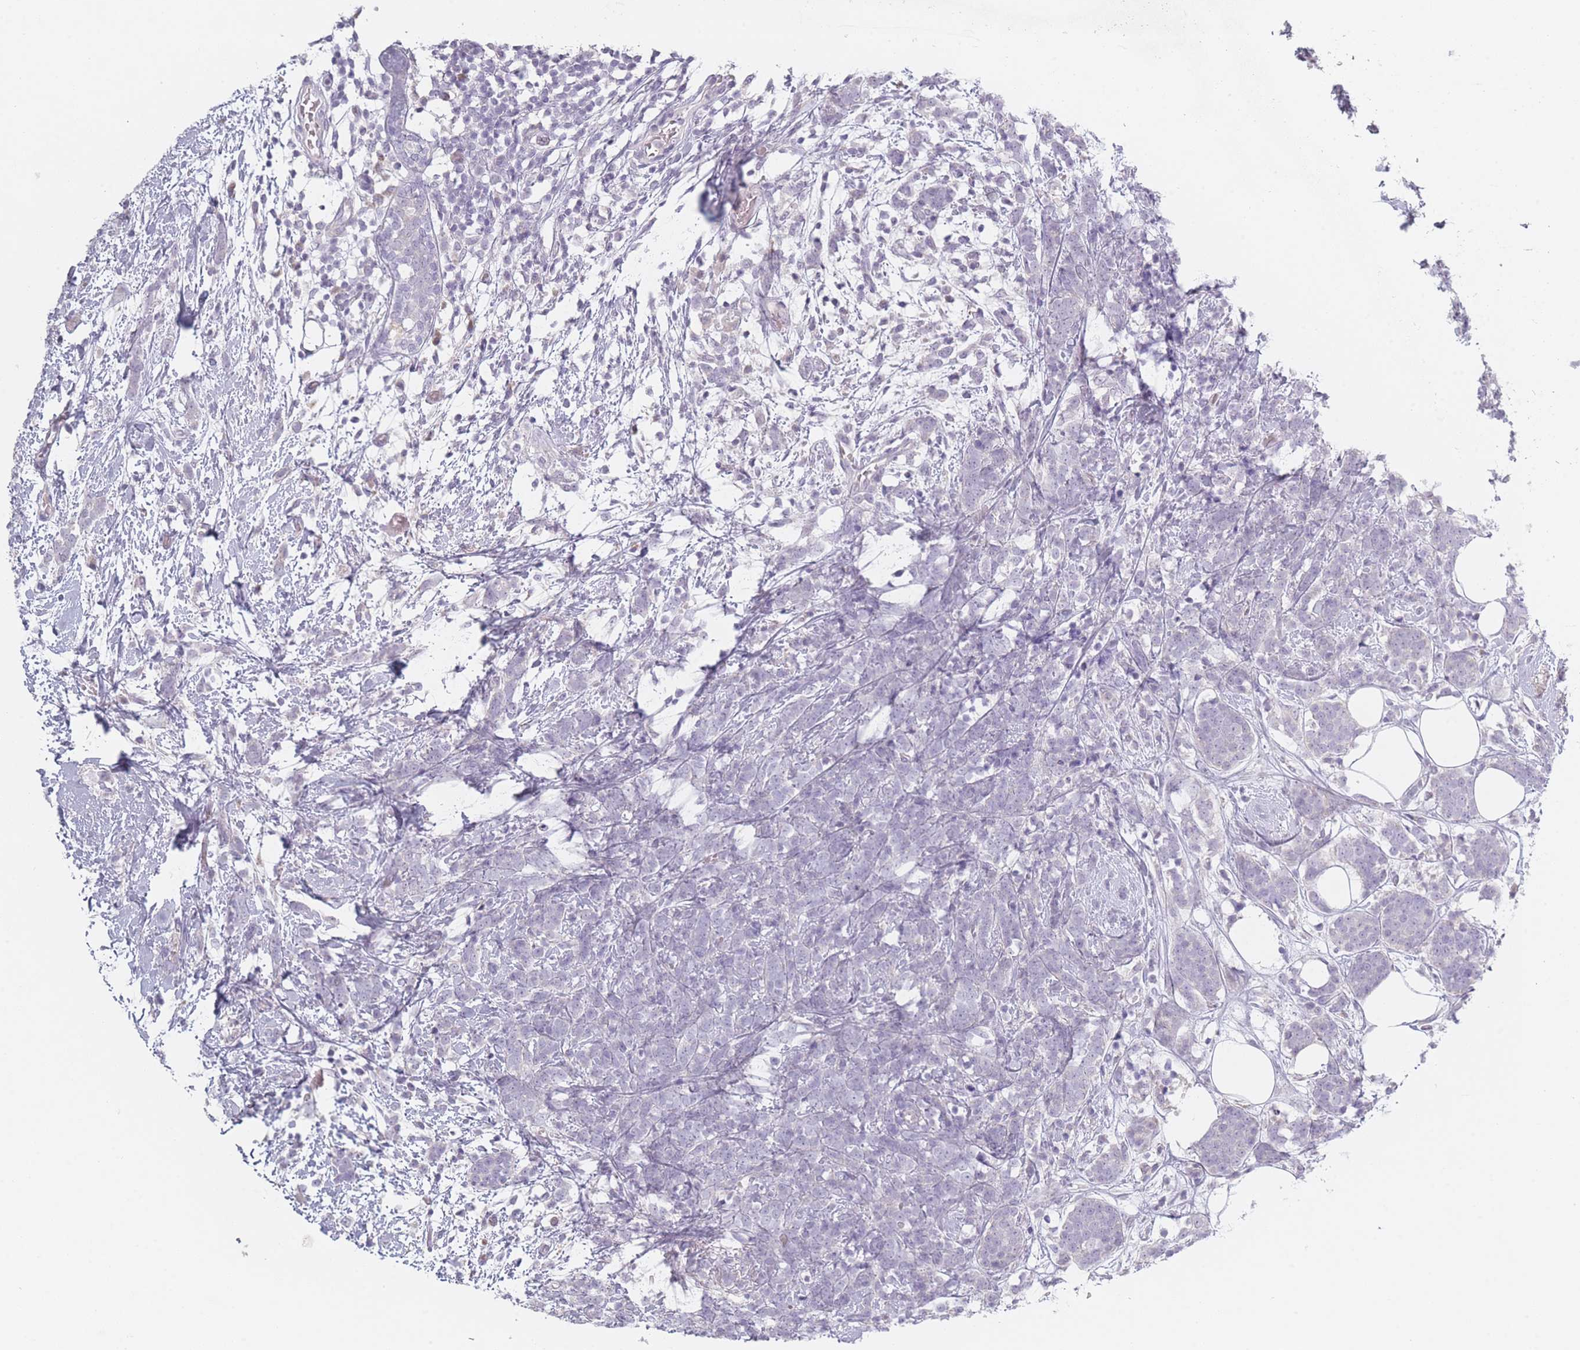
{"staining": {"intensity": "negative", "quantity": "none", "location": "none"}, "tissue": "breast cancer", "cell_type": "Tumor cells", "image_type": "cancer", "snomed": [{"axis": "morphology", "description": "Lobular carcinoma"}, {"axis": "topography", "description": "Breast"}], "caption": "An image of human lobular carcinoma (breast) is negative for staining in tumor cells.", "gene": "RASL10B", "patient": {"sex": "female", "age": 58}}